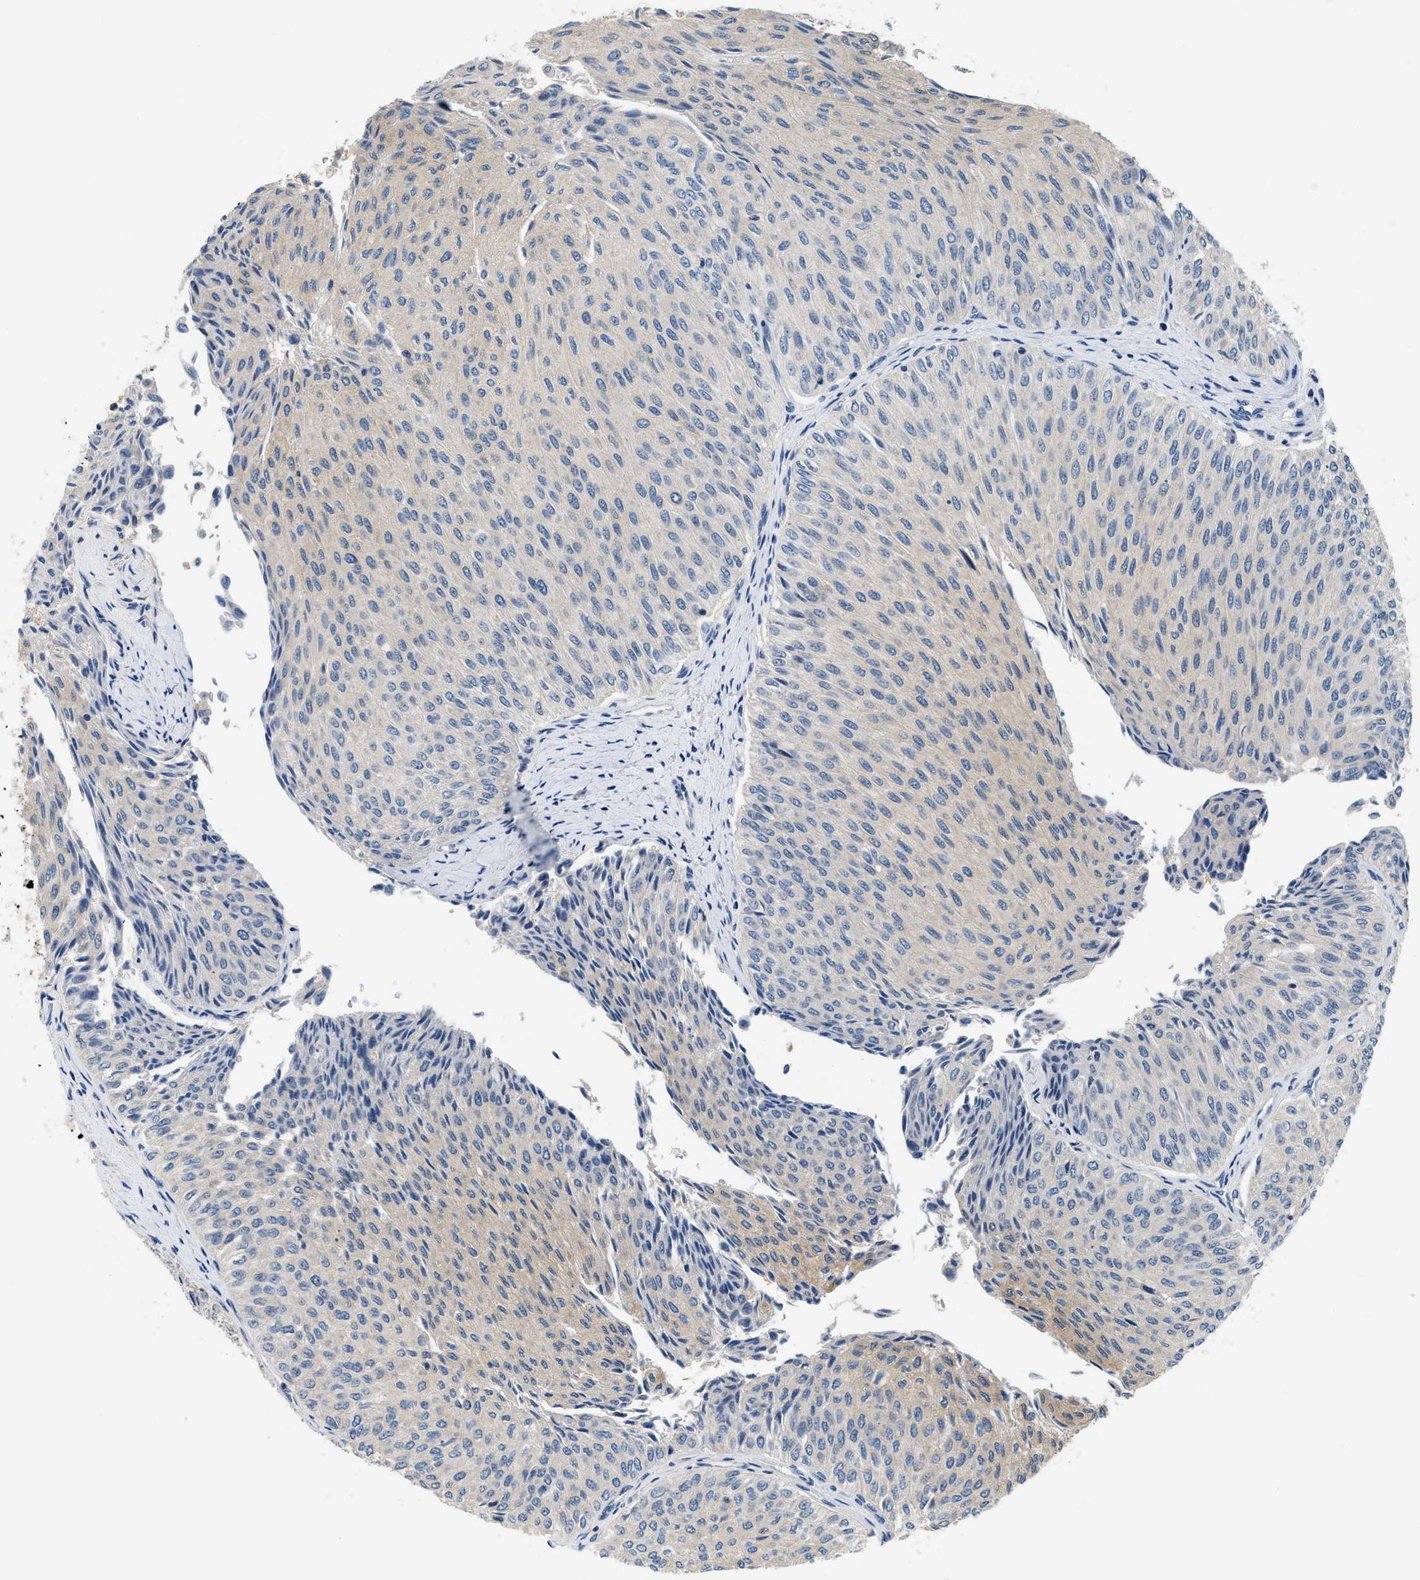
{"staining": {"intensity": "weak", "quantity": "<25%", "location": "cytoplasmic/membranous"}, "tissue": "urothelial cancer", "cell_type": "Tumor cells", "image_type": "cancer", "snomed": [{"axis": "morphology", "description": "Urothelial carcinoma, Low grade"}, {"axis": "topography", "description": "Urinary bladder"}], "caption": "Low-grade urothelial carcinoma stained for a protein using IHC demonstrates no staining tumor cells.", "gene": "SLC35E1", "patient": {"sex": "male", "age": 78}}